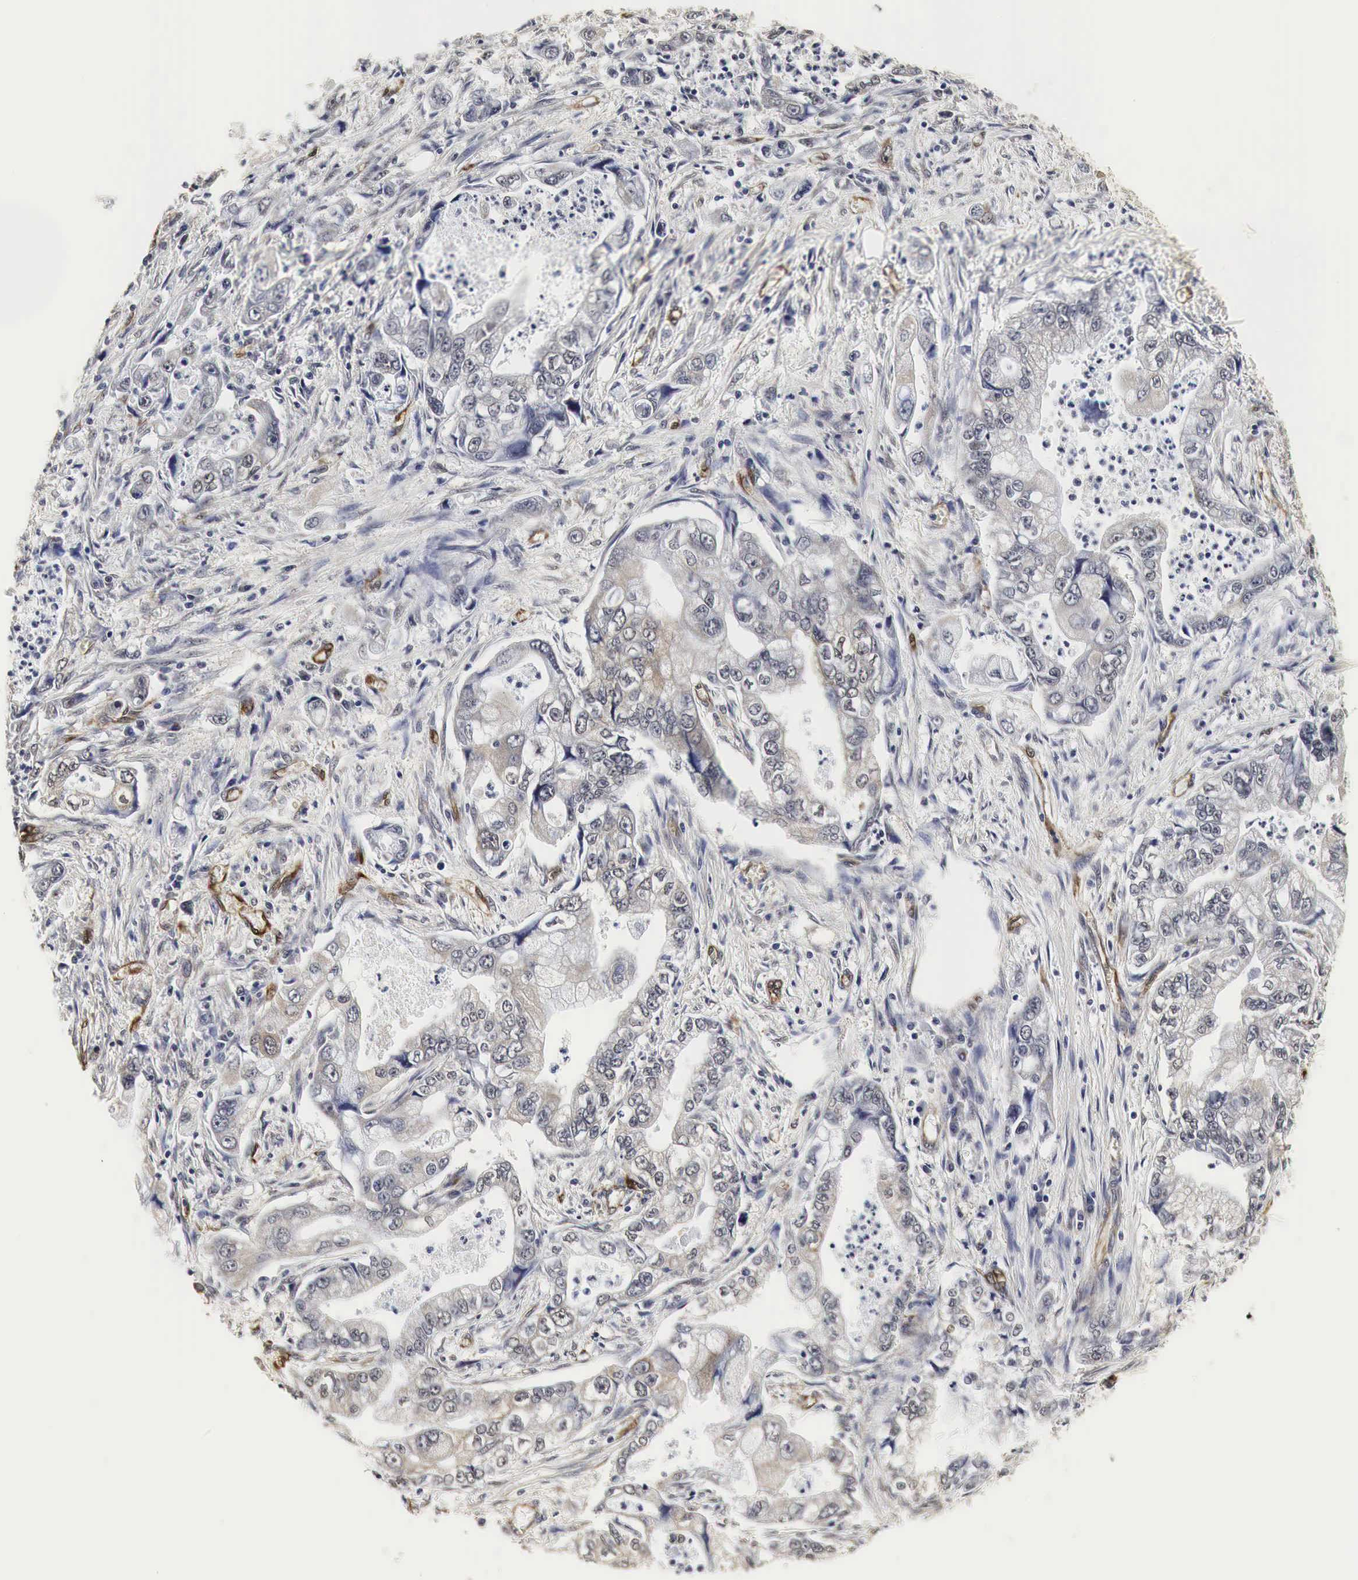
{"staining": {"intensity": "weak", "quantity": "<25%", "location": "cytoplasmic/membranous"}, "tissue": "stomach cancer", "cell_type": "Tumor cells", "image_type": "cancer", "snomed": [{"axis": "morphology", "description": "Adenocarcinoma, NOS"}, {"axis": "topography", "description": "Pancreas"}, {"axis": "topography", "description": "Stomach, upper"}], "caption": "DAB immunohistochemical staining of human stomach cancer demonstrates no significant expression in tumor cells.", "gene": "SPIN1", "patient": {"sex": "male", "age": 77}}